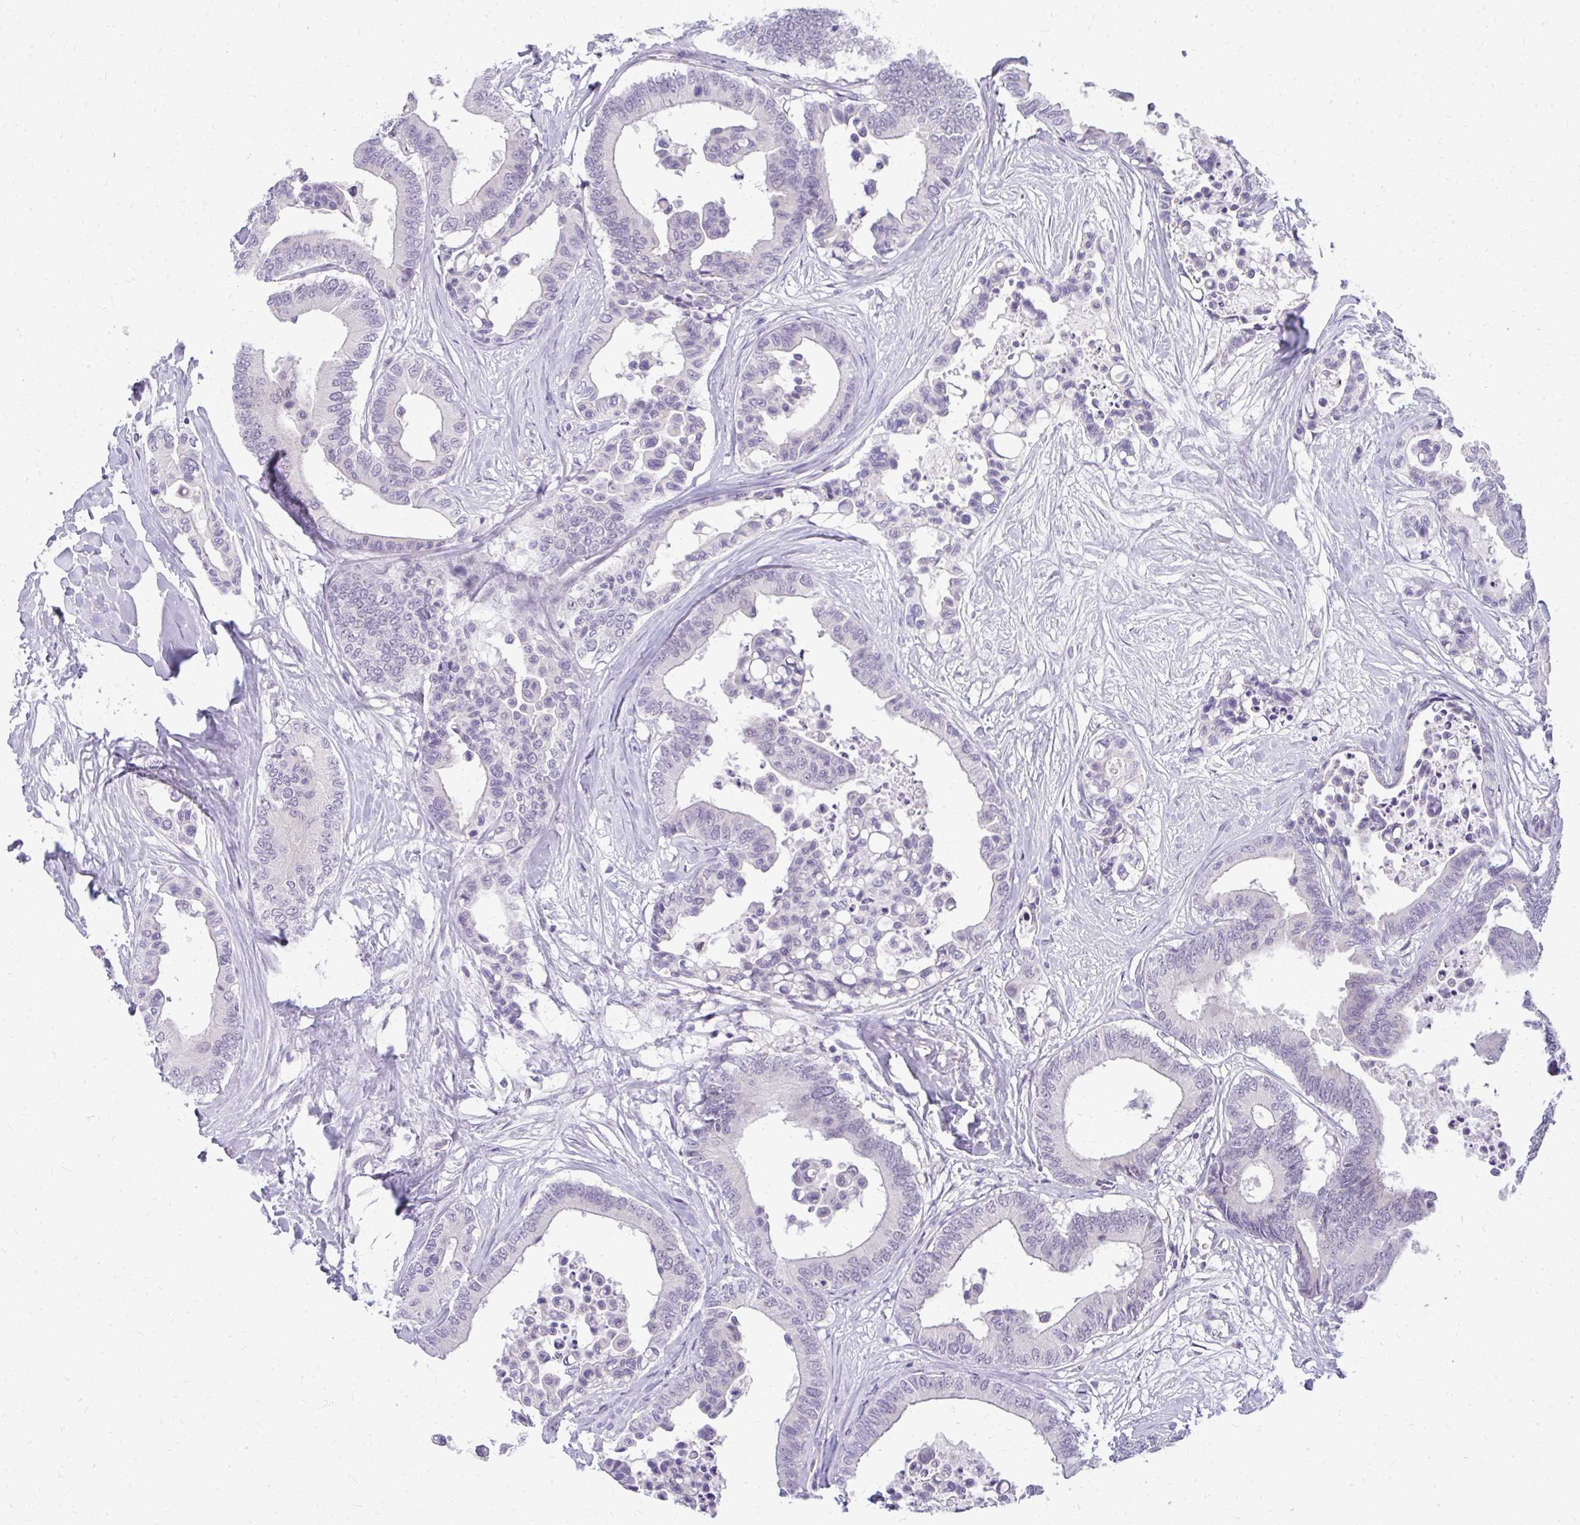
{"staining": {"intensity": "negative", "quantity": "none", "location": "none"}, "tissue": "colorectal cancer", "cell_type": "Tumor cells", "image_type": "cancer", "snomed": [{"axis": "morphology", "description": "Normal tissue, NOS"}, {"axis": "morphology", "description": "Adenocarcinoma, NOS"}, {"axis": "topography", "description": "Colon"}], "caption": "Immunohistochemical staining of colorectal cancer (adenocarcinoma) shows no significant expression in tumor cells.", "gene": "TEX33", "patient": {"sex": "male", "age": 82}}